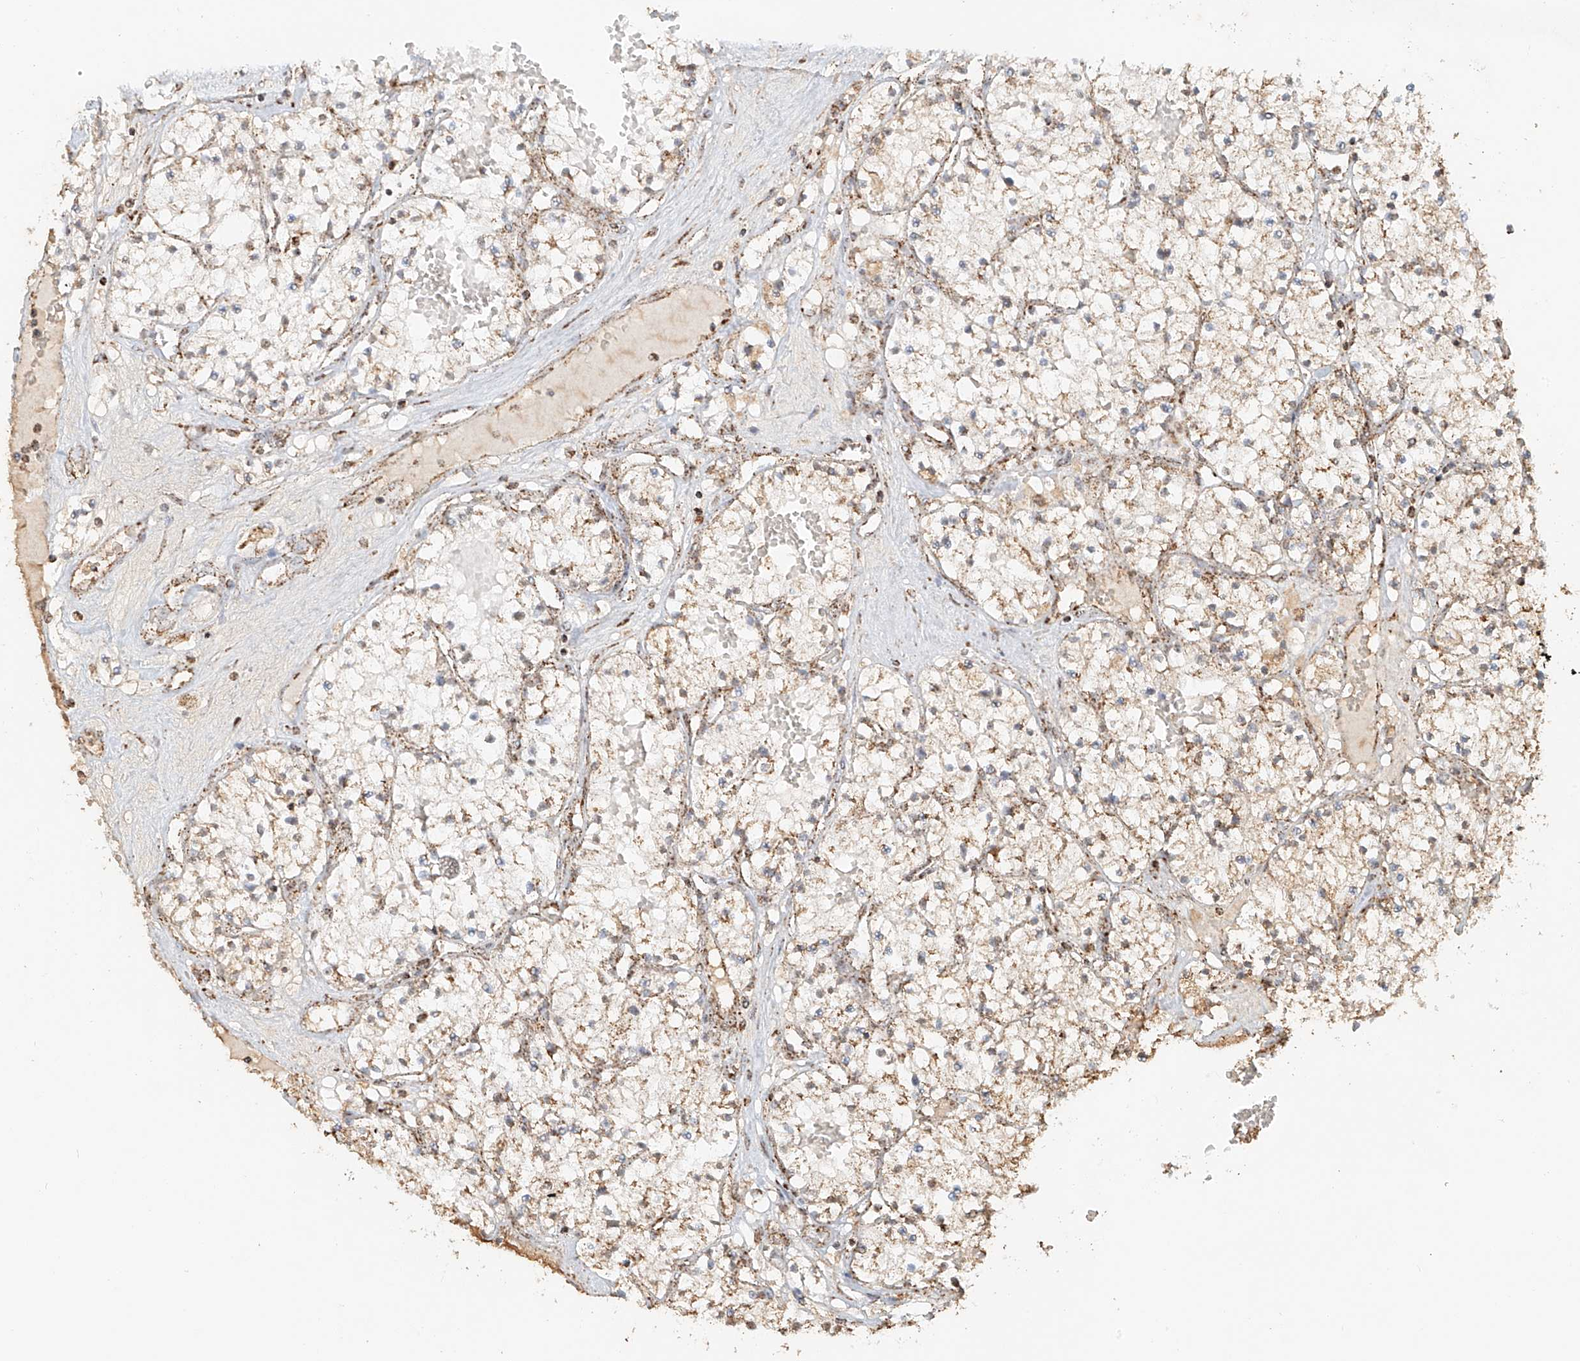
{"staining": {"intensity": "moderate", "quantity": "25%-75%", "location": "cytoplasmic/membranous"}, "tissue": "renal cancer", "cell_type": "Tumor cells", "image_type": "cancer", "snomed": [{"axis": "morphology", "description": "Normal tissue, NOS"}, {"axis": "morphology", "description": "Adenocarcinoma, NOS"}, {"axis": "topography", "description": "Kidney"}], "caption": "Moderate cytoplasmic/membranous staining is present in about 25%-75% of tumor cells in adenocarcinoma (renal). (DAB IHC with brightfield microscopy, high magnification).", "gene": "MIPEP", "patient": {"sex": "male", "age": 68}}